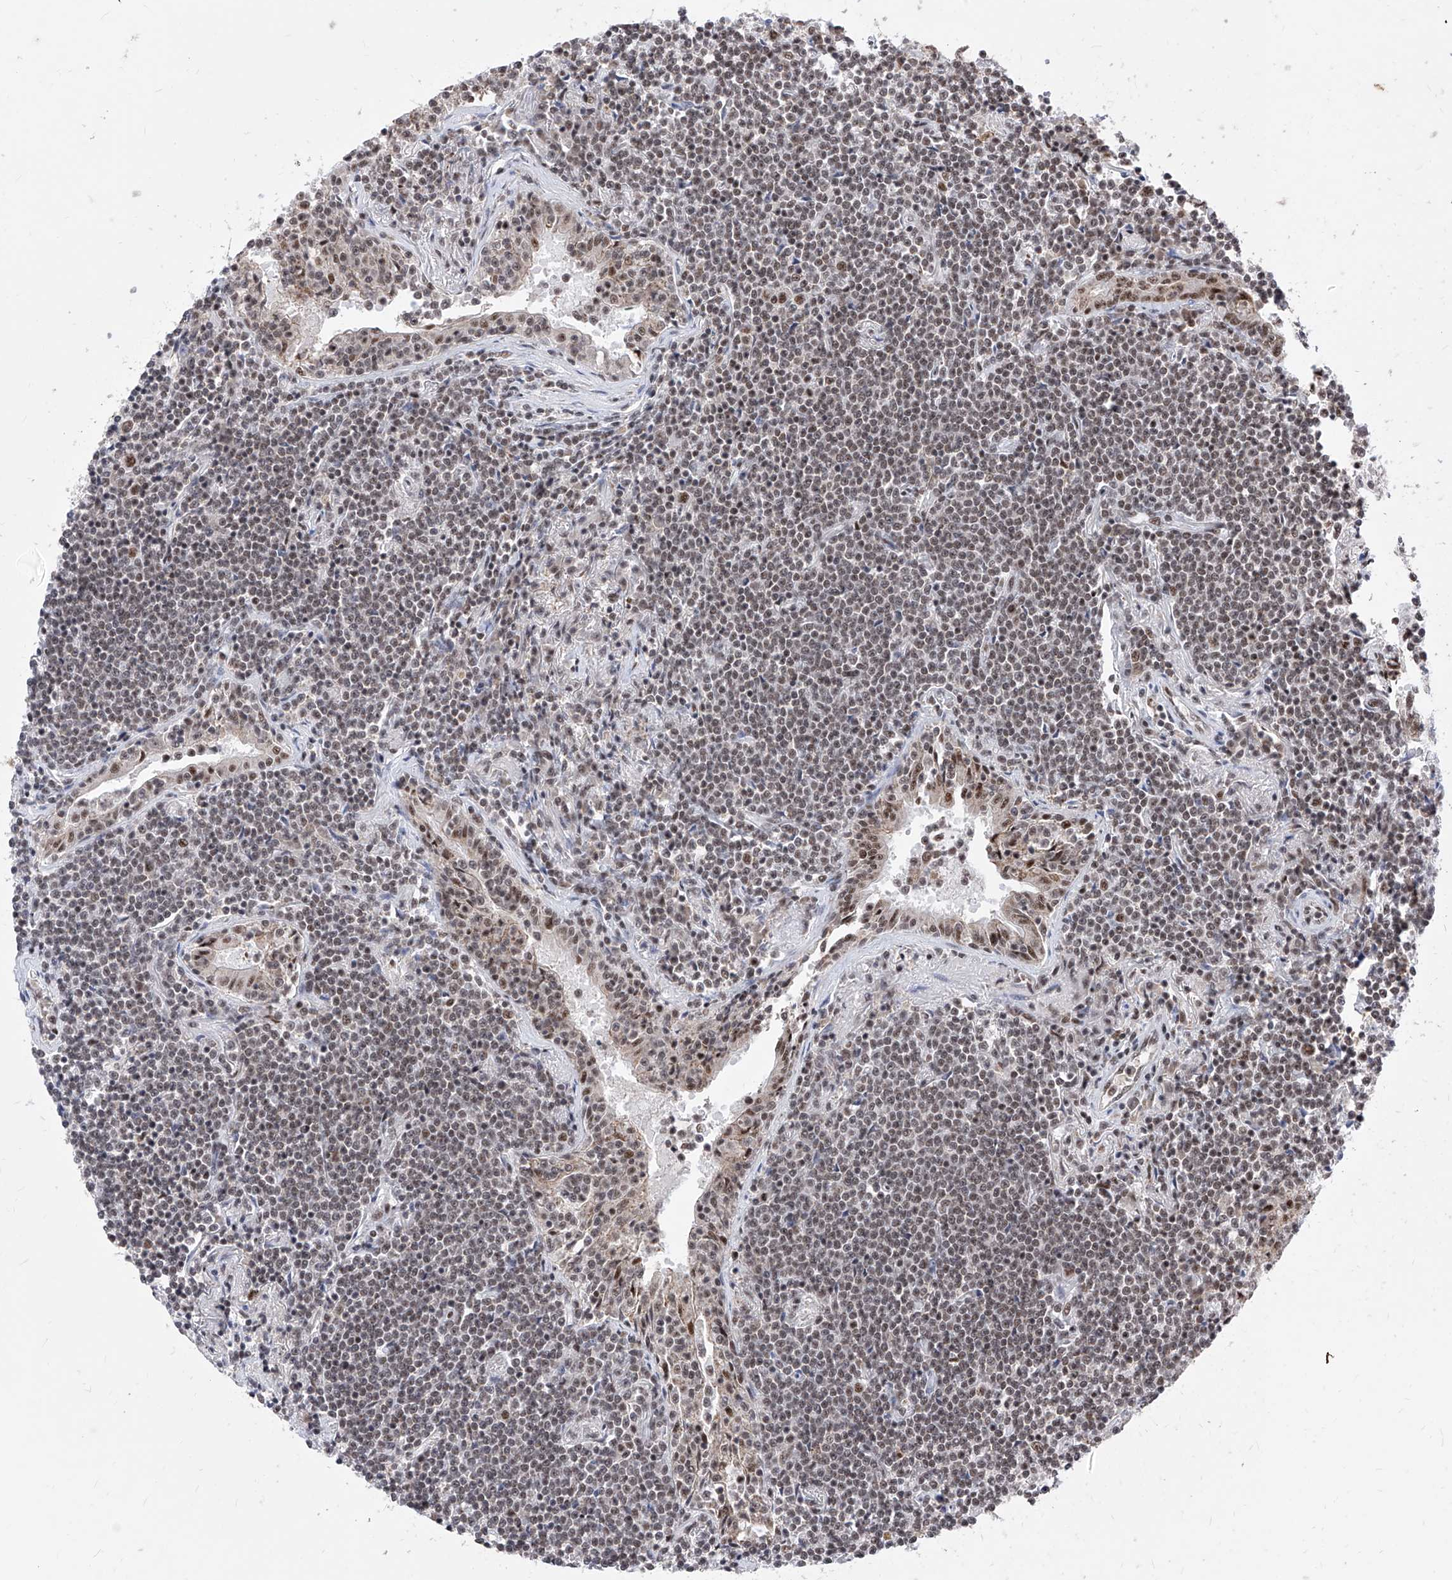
{"staining": {"intensity": "weak", "quantity": ">75%", "location": "nuclear"}, "tissue": "lymphoma", "cell_type": "Tumor cells", "image_type": "cancer", "snomed": [{"axis": "morphology", "description": "Malignant lymphoma, non-Hodgkin's type, Low grade"}, {"axis": "topography", "description": "Lung"}], "caption": "This is an image of immunohistochemistry (IHC) staining of lymphoma, which shows weak positivity in the nuclear of tumor cells.", "gene": "PHF5A", "patient": {"sex": "female", "age": 71}}